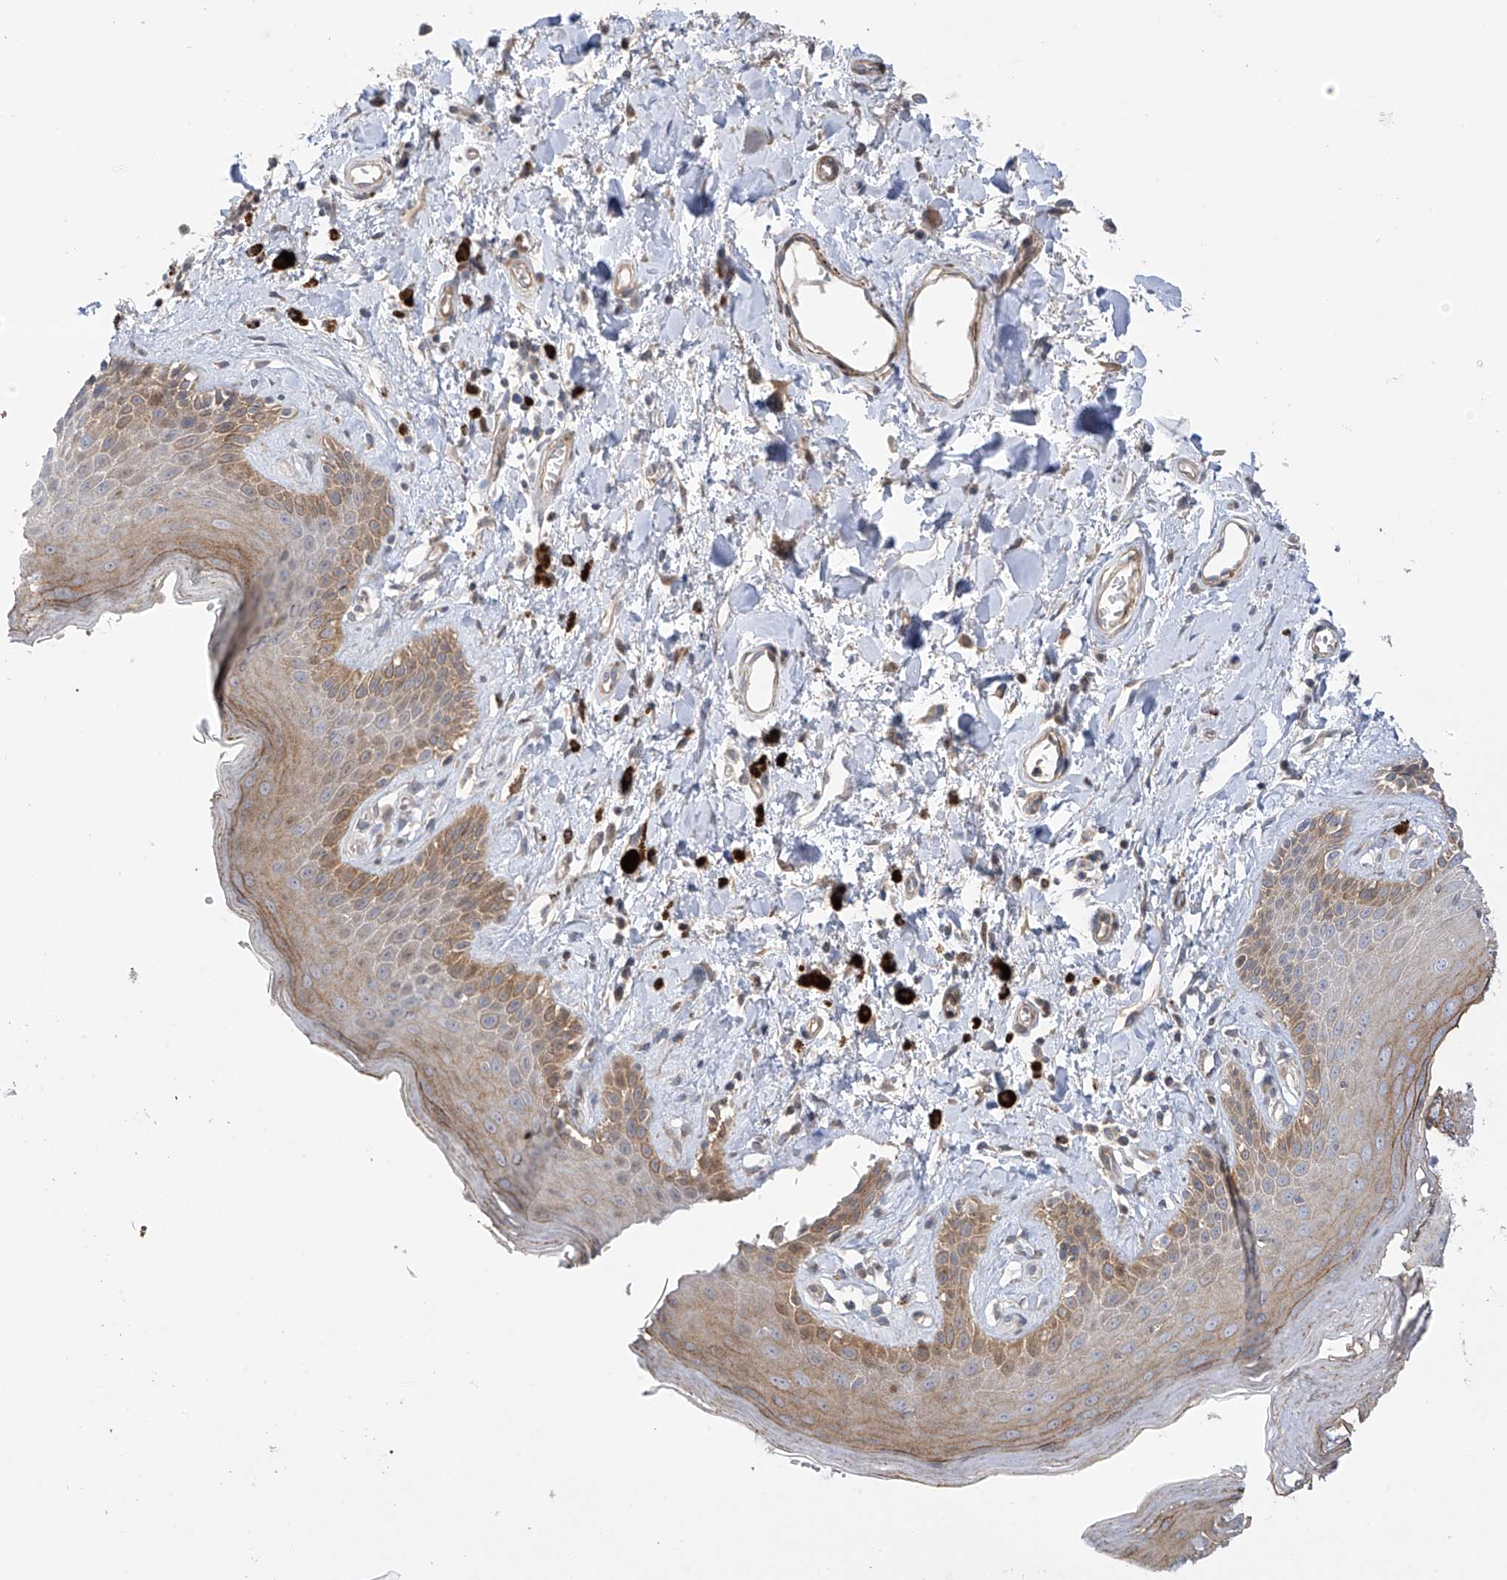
{"staining": {"intensity": "moderate", "quantity": ">75%", "location": "cytoplasmic/membranous"}, "tissue": "skin", "cell_type": "Epidermal cells", "image_type": "normal", "snomed": [{"axis": "morphology", "description": "Normal tissue, NOS"}, {"axis": "topography", "description": "Anal"}], "caption": "Immunohistochemistry of benign human skin demonstrates medium levels of moderate cytoplasmic/membranous expression in approximately >75% of epidermal cells.", "gene": "ZNF641", "patient": {"sex": "female", "age": 78}}